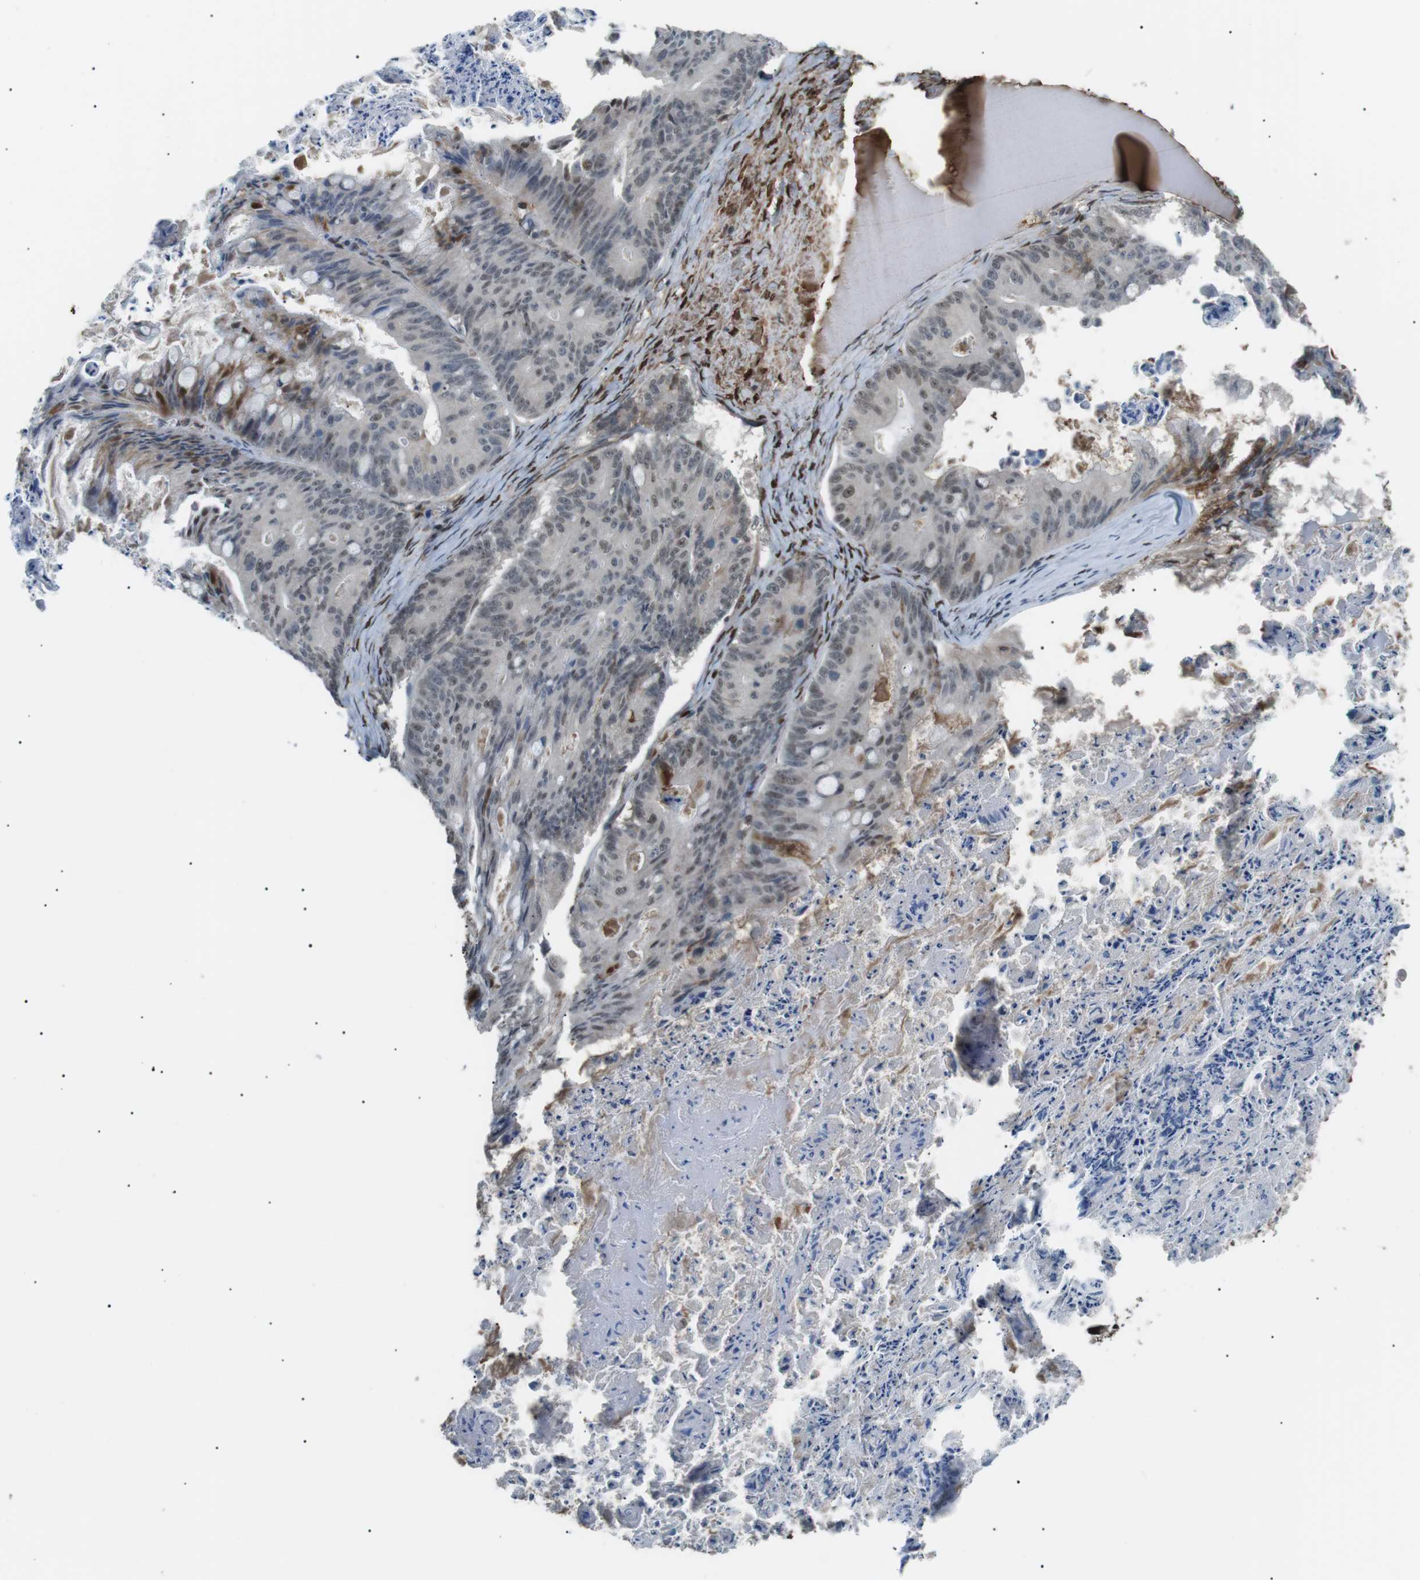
{"staining": {"intensity": "weak", "quantity": "<25%", "location": "nuclear"}, "tissue": "ovarian cancer", "cell_type": "Tumor cells", "image_type": "cancer", "snomed": [{"axis": "morphology", "description": "Cystadenocarcinoma, mucinous, NOS"}, {"axis": "topography", "description": "Ovary"}], "caption": "Histopathology image shows no protein staining in tumor cells of ovarian cancer tissue.", "gene": "SRPK2", "patient": {"sex": "female", "age": 37}}